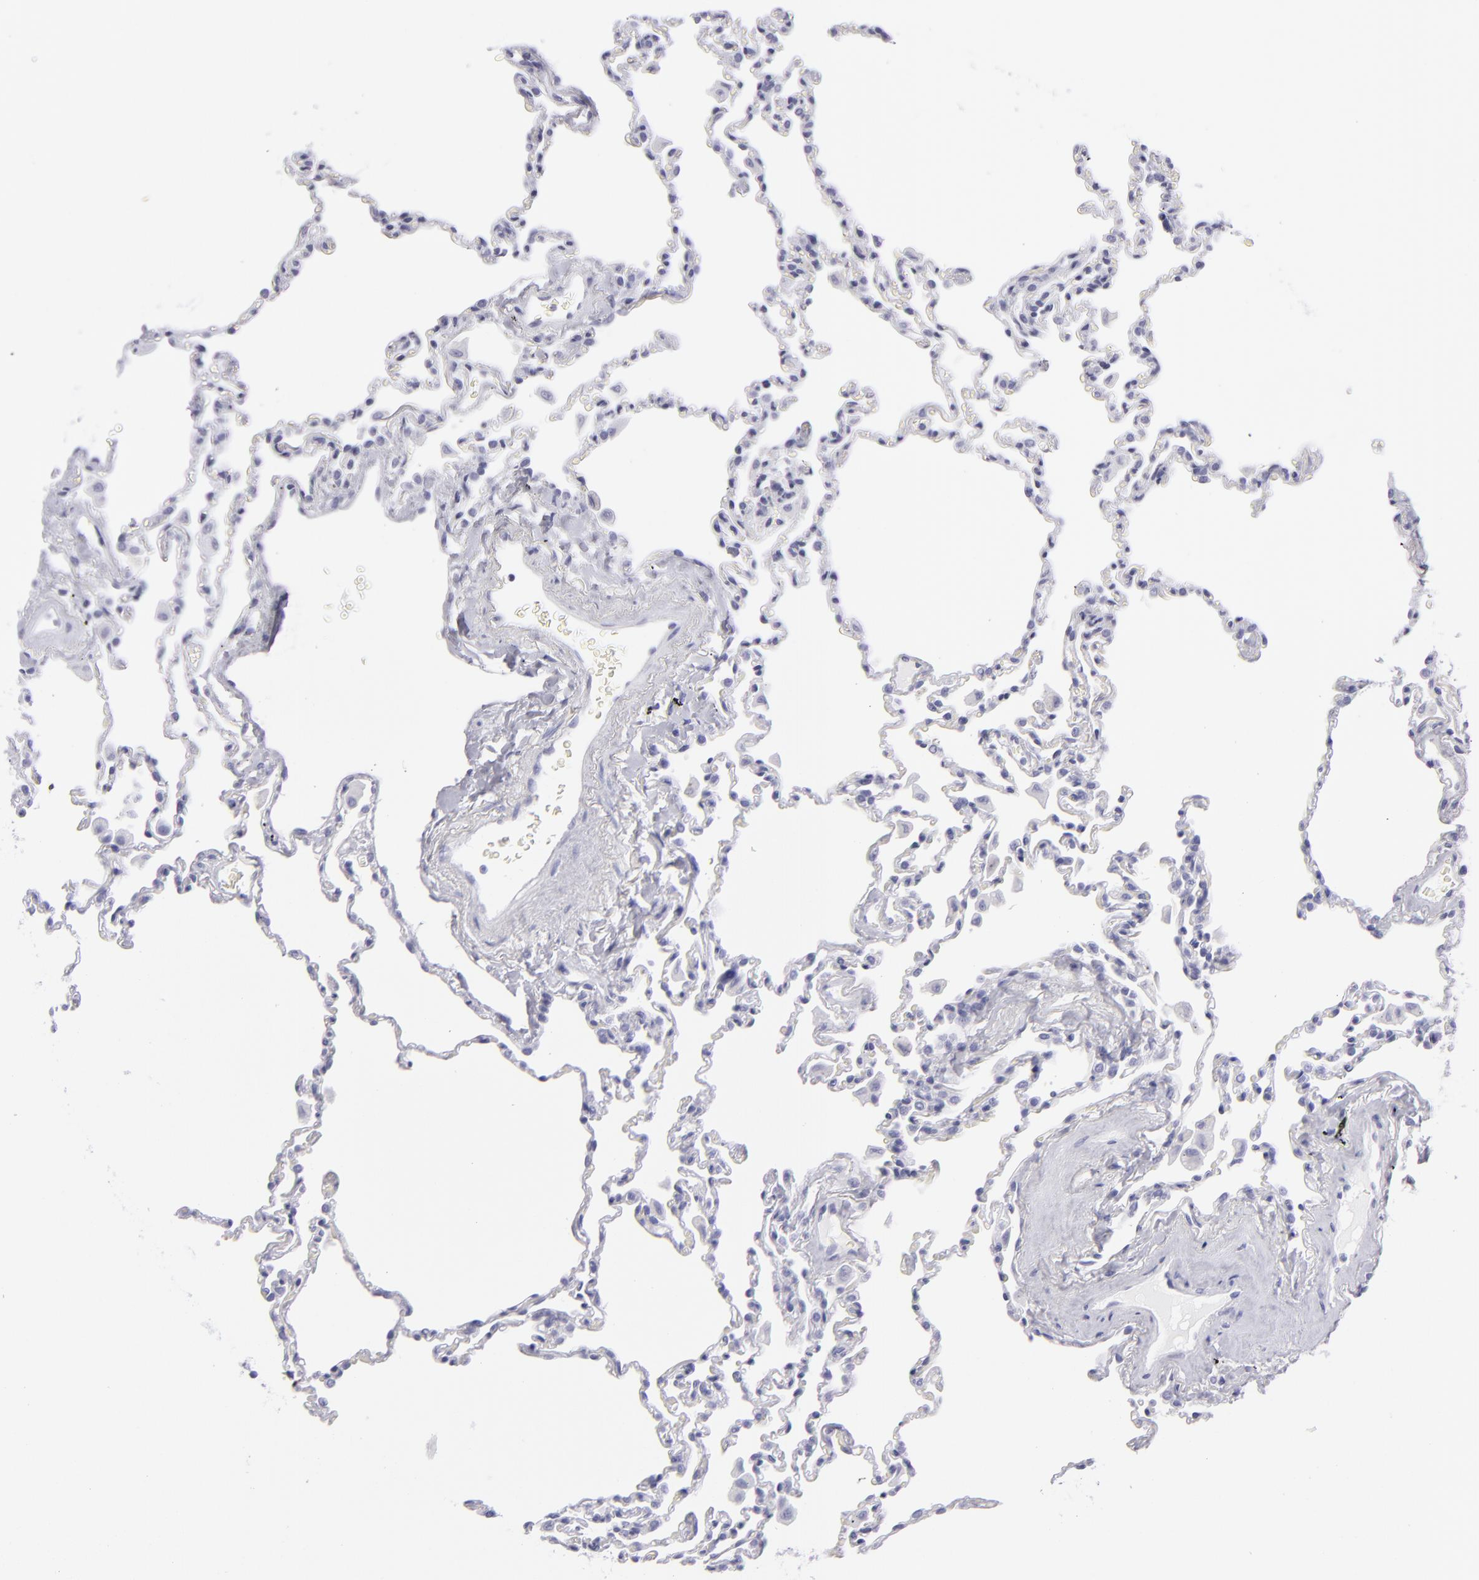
{"staining": {"intensity": "negative", "quantity": "none", "location": "none"}, "tissue": "lung", "cell_type": "Alveolar cells", "image_type": "normal", "snomed": [{"axis": "morphology", "description": "Normal tissue, NOS"}, {"axis": "topography", "description": "Lung"}], "caption": "Histopathology image shows no significant protein staining in alveolar cells of benign lung. (Stains: DAB IHC with hematoxylin counter stain, Microscopy: brightfield microscopy at high magnification).", "gene": "PVALB", "patient": {"sex": "male", "age": 59}}